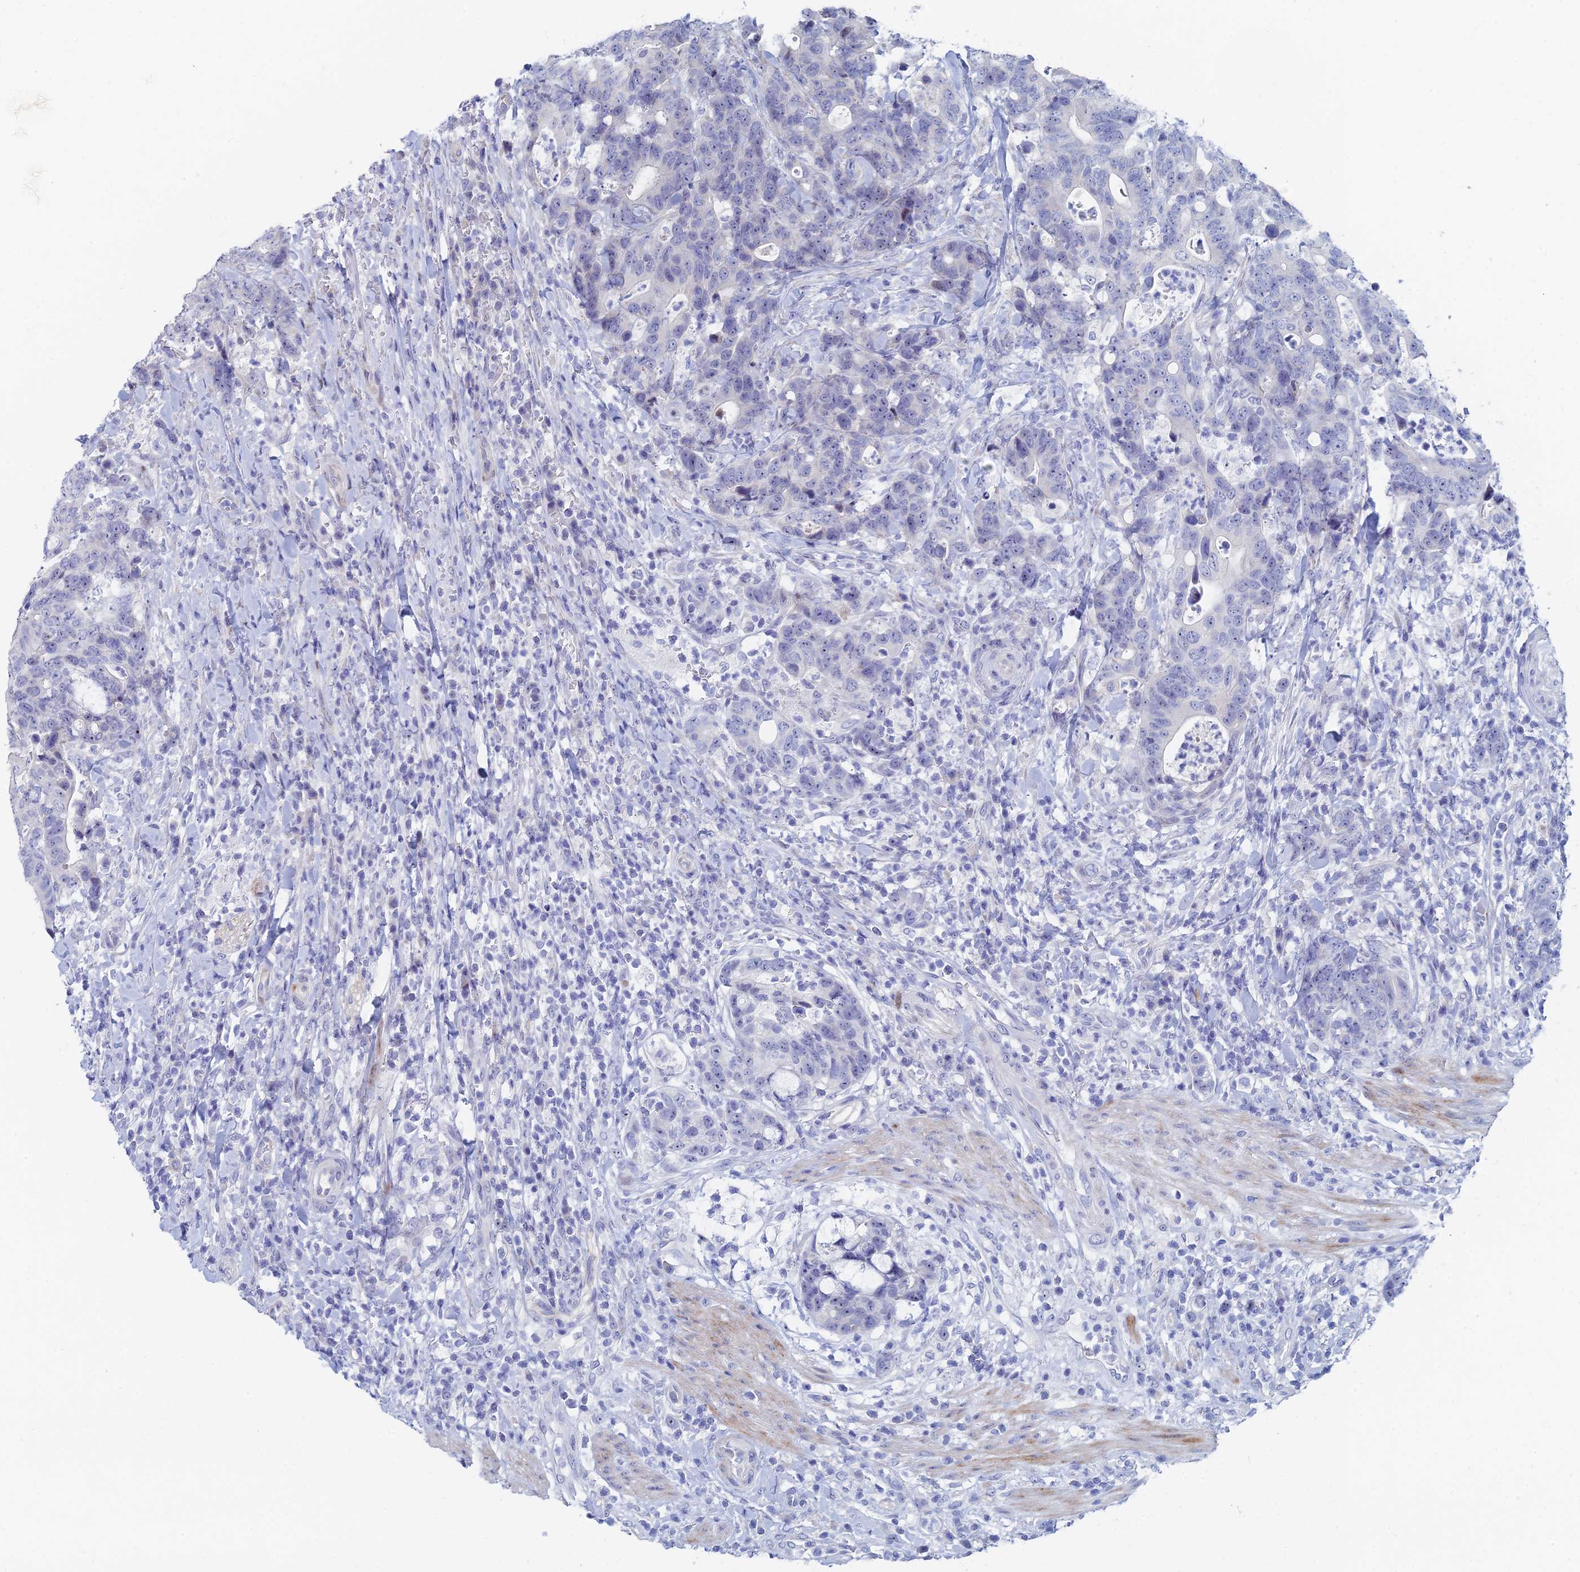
{"staining": {"intensity": "negative", "quantity": "none", "location": "none"}, "tissue": "colorectal cancer", "cell_type": "Tumor cells", "image_type": "cancer", "snomed": [{"axis": "morphology", "description": "Adenocarcinoma, NOS"}, {"axis": "topography", "description": "Colon"}], "caption": "A histopathology image of human colorectal cancer (adenocarcinoma) is negative for staining in tumor cells.", "gene": "DRGX", "patient": {"sex": "female", "age": 82}}